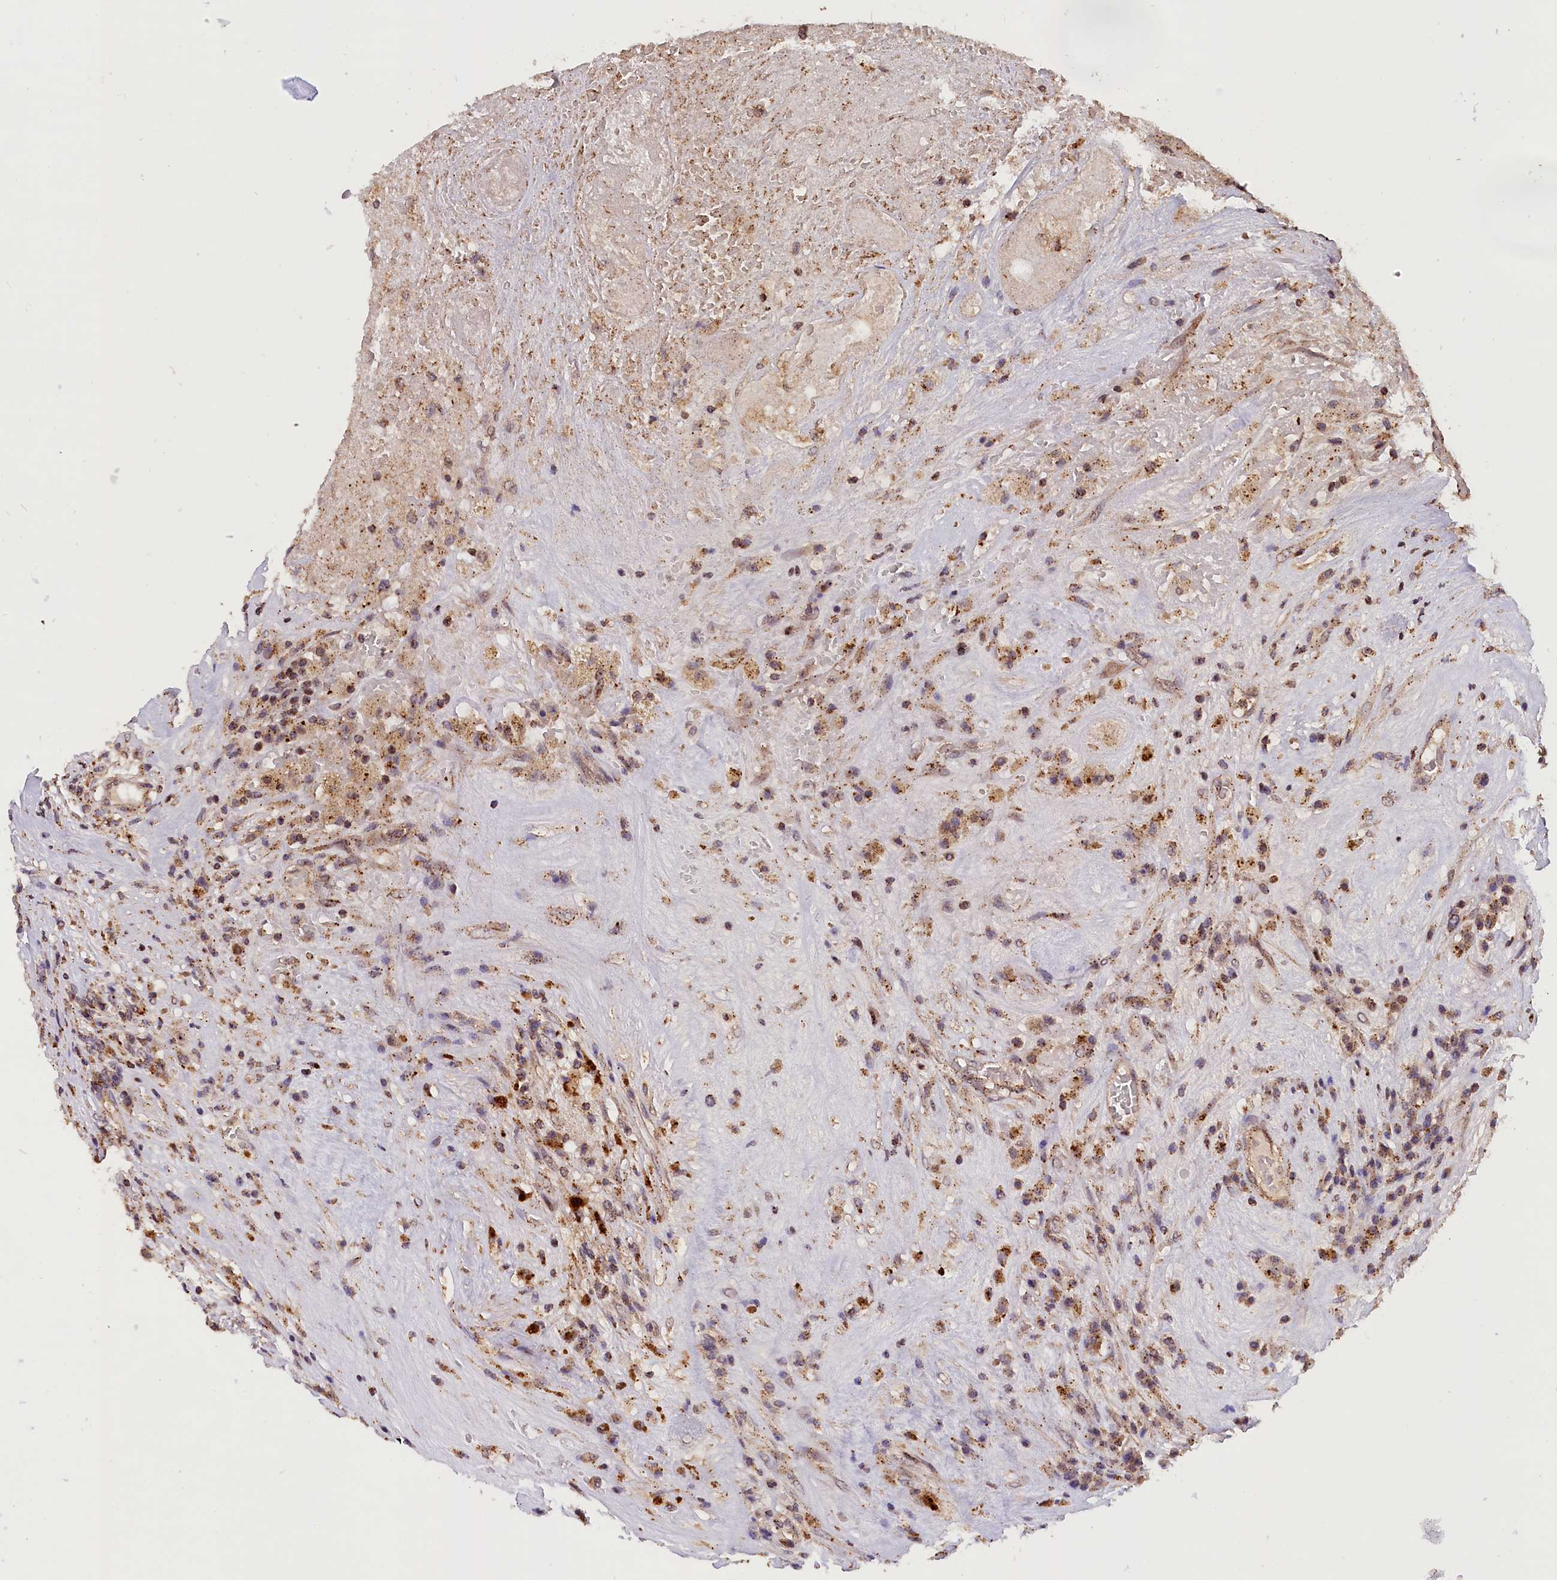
{"staining": {"intensity": "moderate", "quantity": "25%-75%", "location": "cytoplasmic/membranous"}, "tissue": "testis cancer", "cell_type": "Tumor cells", "image_type": "cancer", "snomed": [{"axis": "morphology", "description": "Carcinoma, Embryonal, NOS"}, {"axis": "topography", "description": "Testis"}], "caption": "A photomicrograph of human testis cancer stained for a protein exhibits moderate cytoplasmic/membranous brown staining in tumor cells.", "gene": "IST1", "patient": {"sex": "male", "age": 26}}